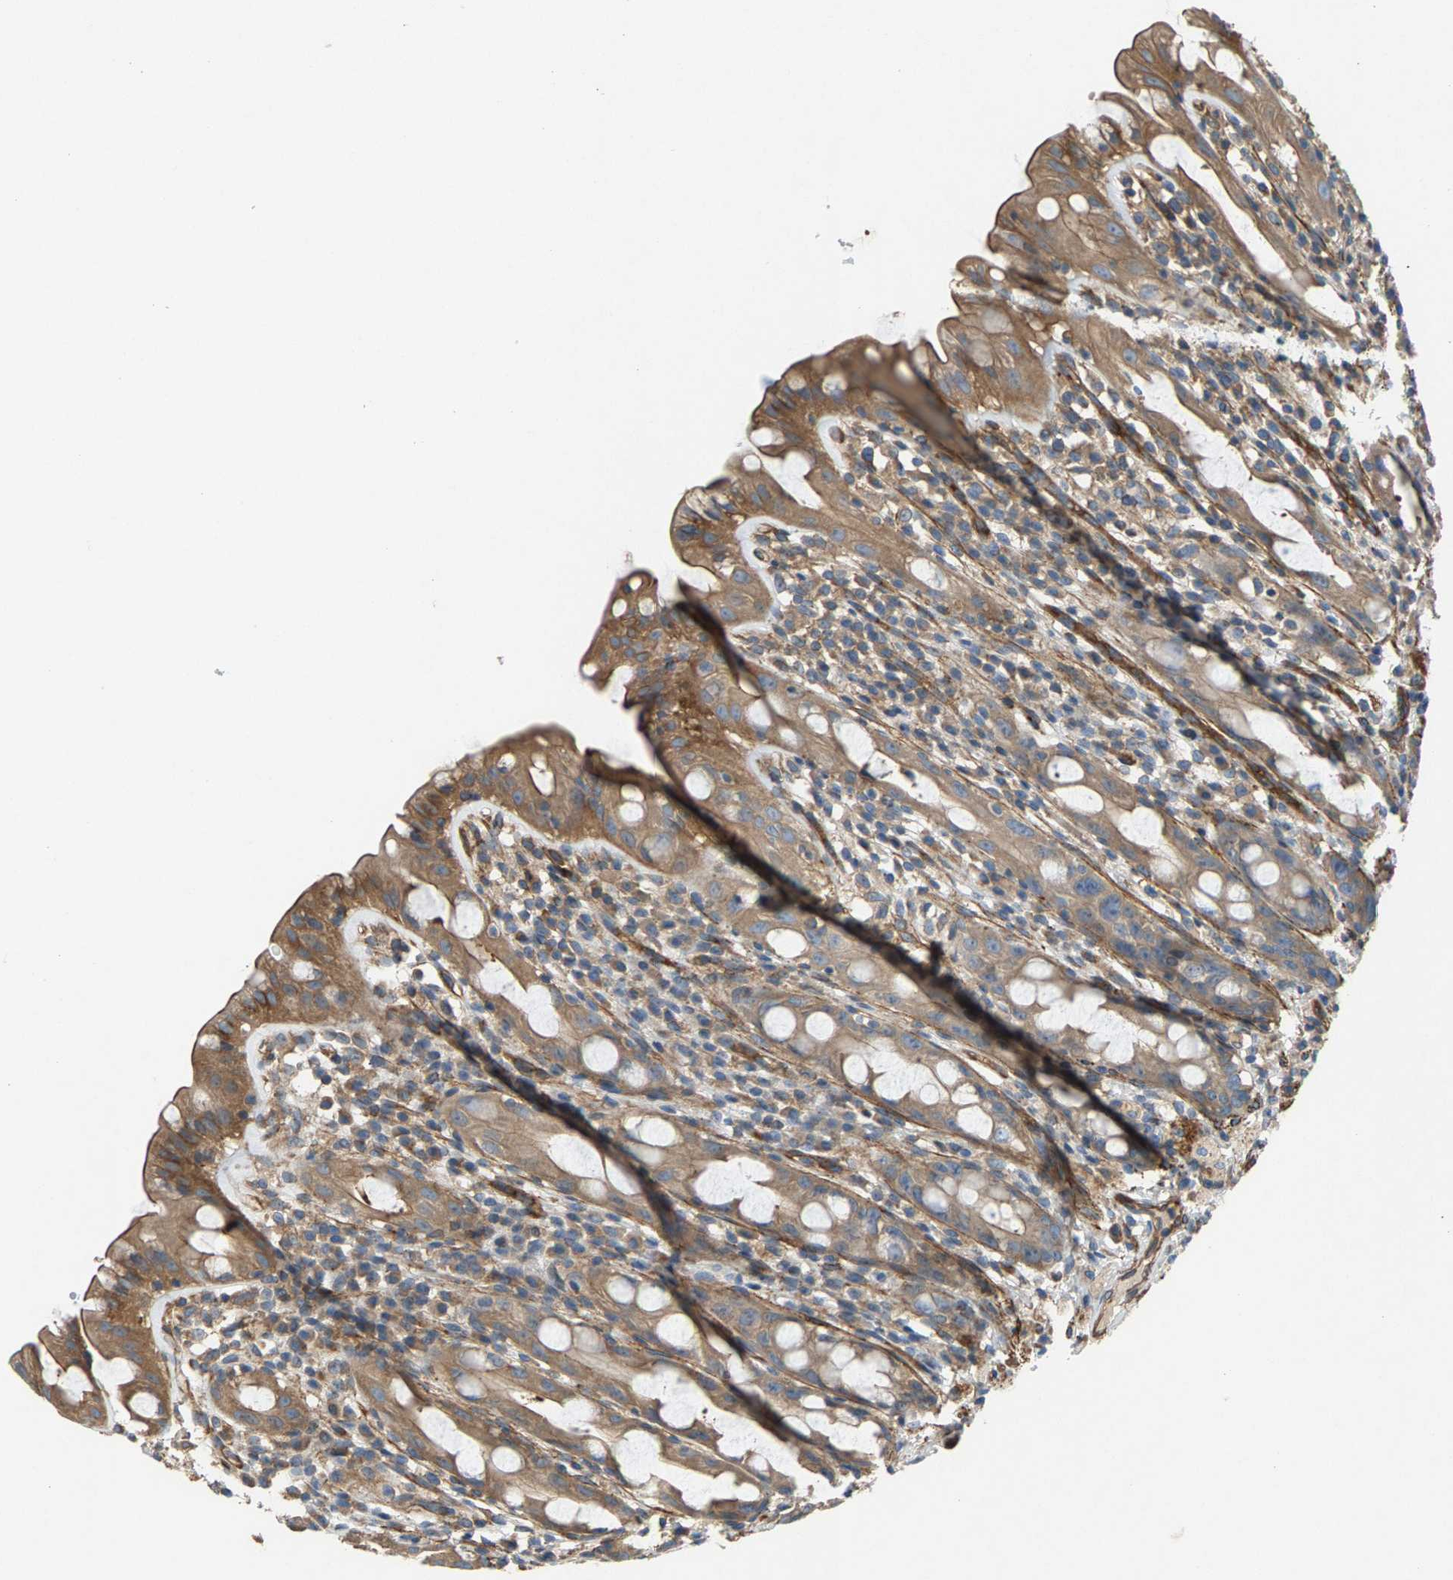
{"staining": {"intensity": "moderate", "quantity": ">75%", "location": "cytoplasmic/membranous"}, "tissue": "rectum", "cell_type": "Glandular cells", "image_type": "normal", "snomed": [{"axis": "morphology", "description": "Normal tissue, NOS"}, {"axis": "topography", "description": "Rectum"}], "caption": "DAB (3,3'-diaminobenzidine) immunohistochemical staining of benign rectum displays moderate cytoplasmic/membranous protein positivity in about >75% of glandular cells.", "gene": "PDCL", "patient": {"sex": "male", "age": 44}}